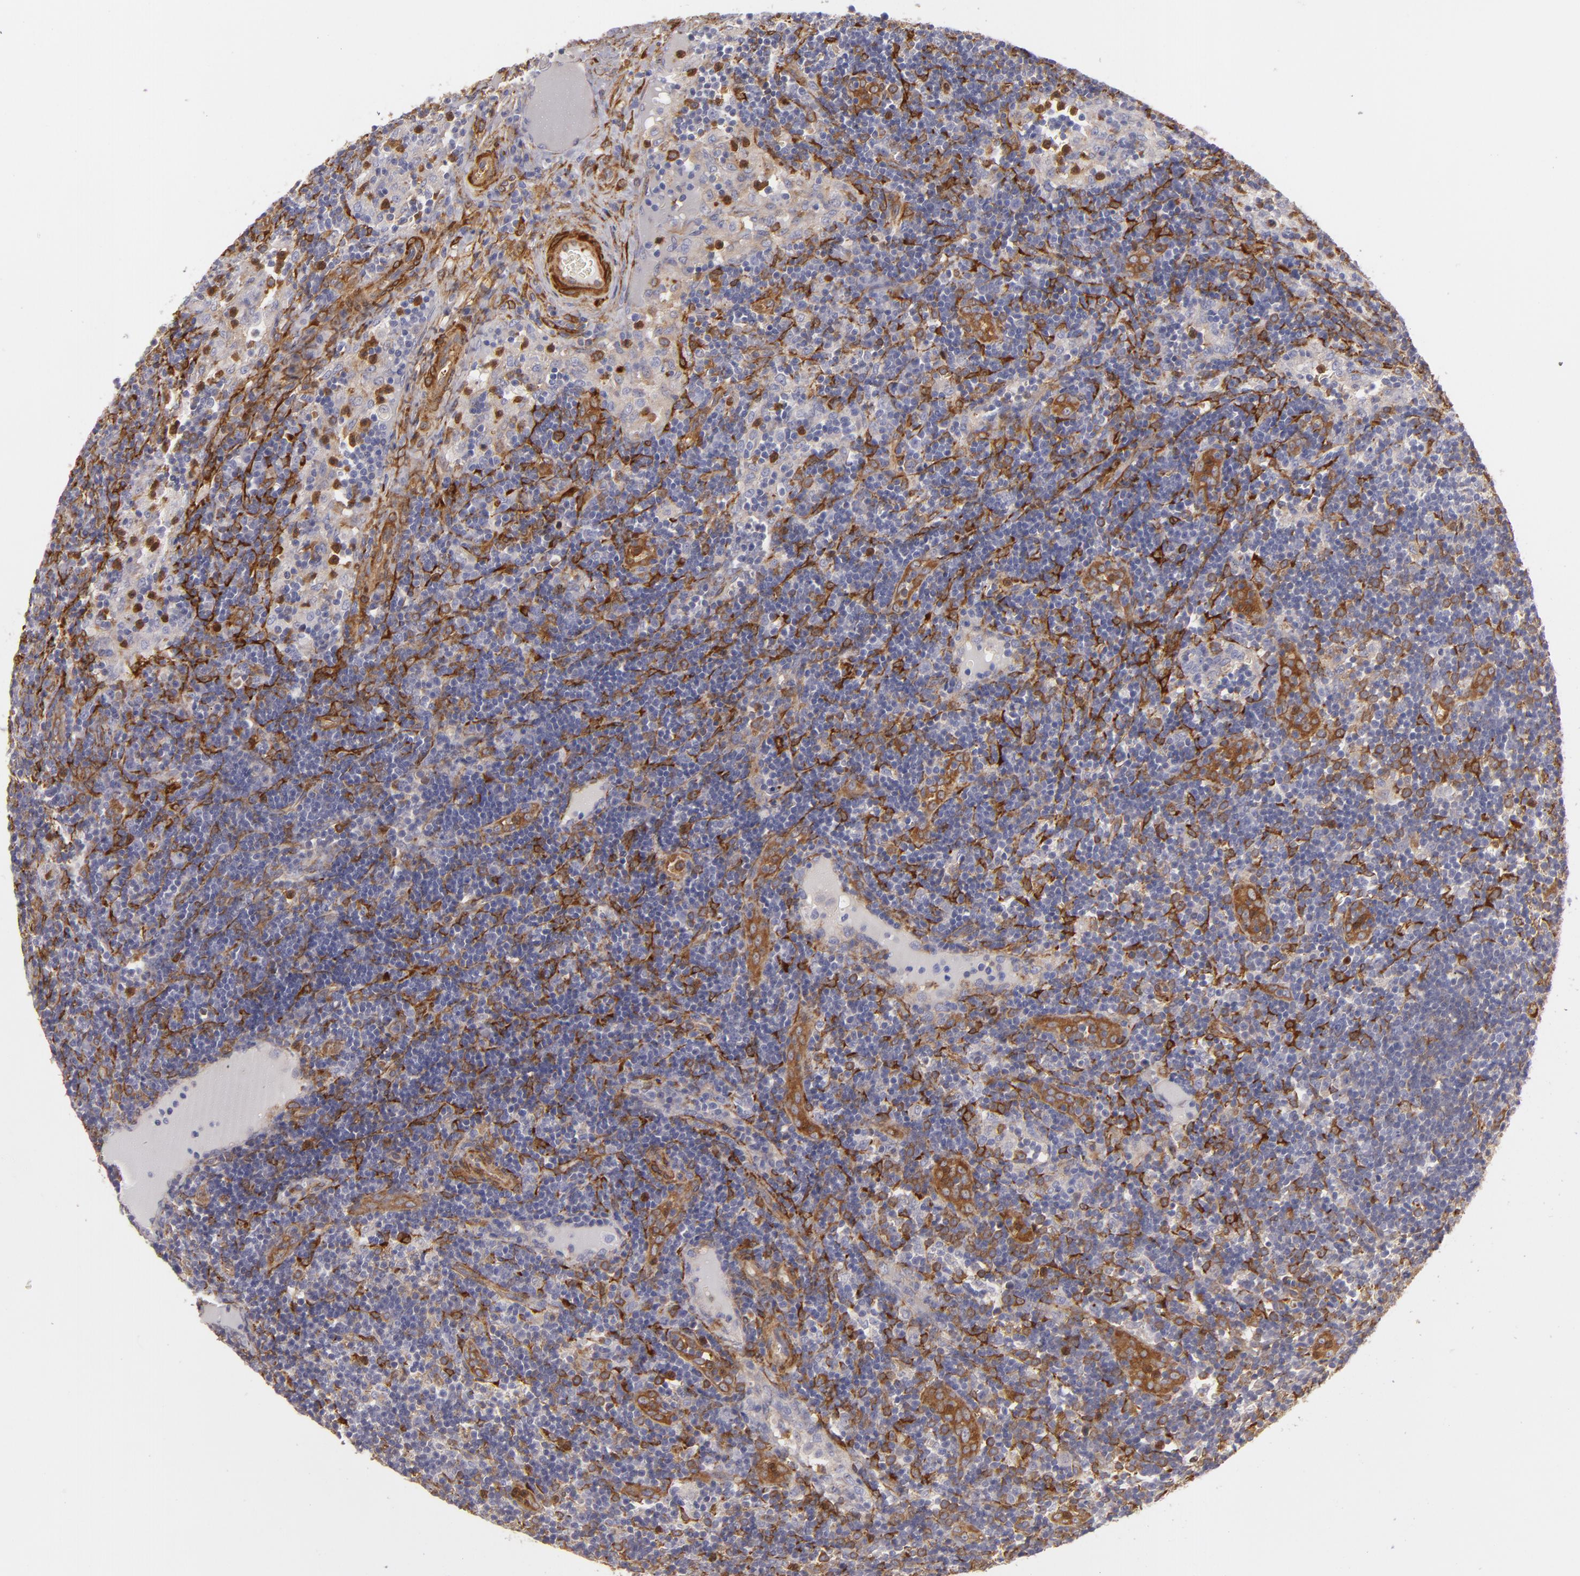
{"staining": {"intensity": "strong", "quantity": "<25%", "location": "cytoplasmic/membranous"}, "tissue": "lymph node", "cell_type": "Non-germinal center cells", "image_type": "normal", "snomed": [{"axis": "morphology", "description": "Normal tissue, NOS"}, {"axis": "morphology", "description": "Inflammation, NOS"}, {"axis": "topography", "description": "Lymph node"}, {"axis": "topography", "description": "Salivary gland"}], "caption": "Immunohistochemistry histopathology image of normal lymph node stained for a protein (brown), which reveals medium levels of strong cytoplasmic/membranous expression in about <25% of non-germinal center cells.", "gene": "VCL", "patient": {"sex": "male", "age": 3}}